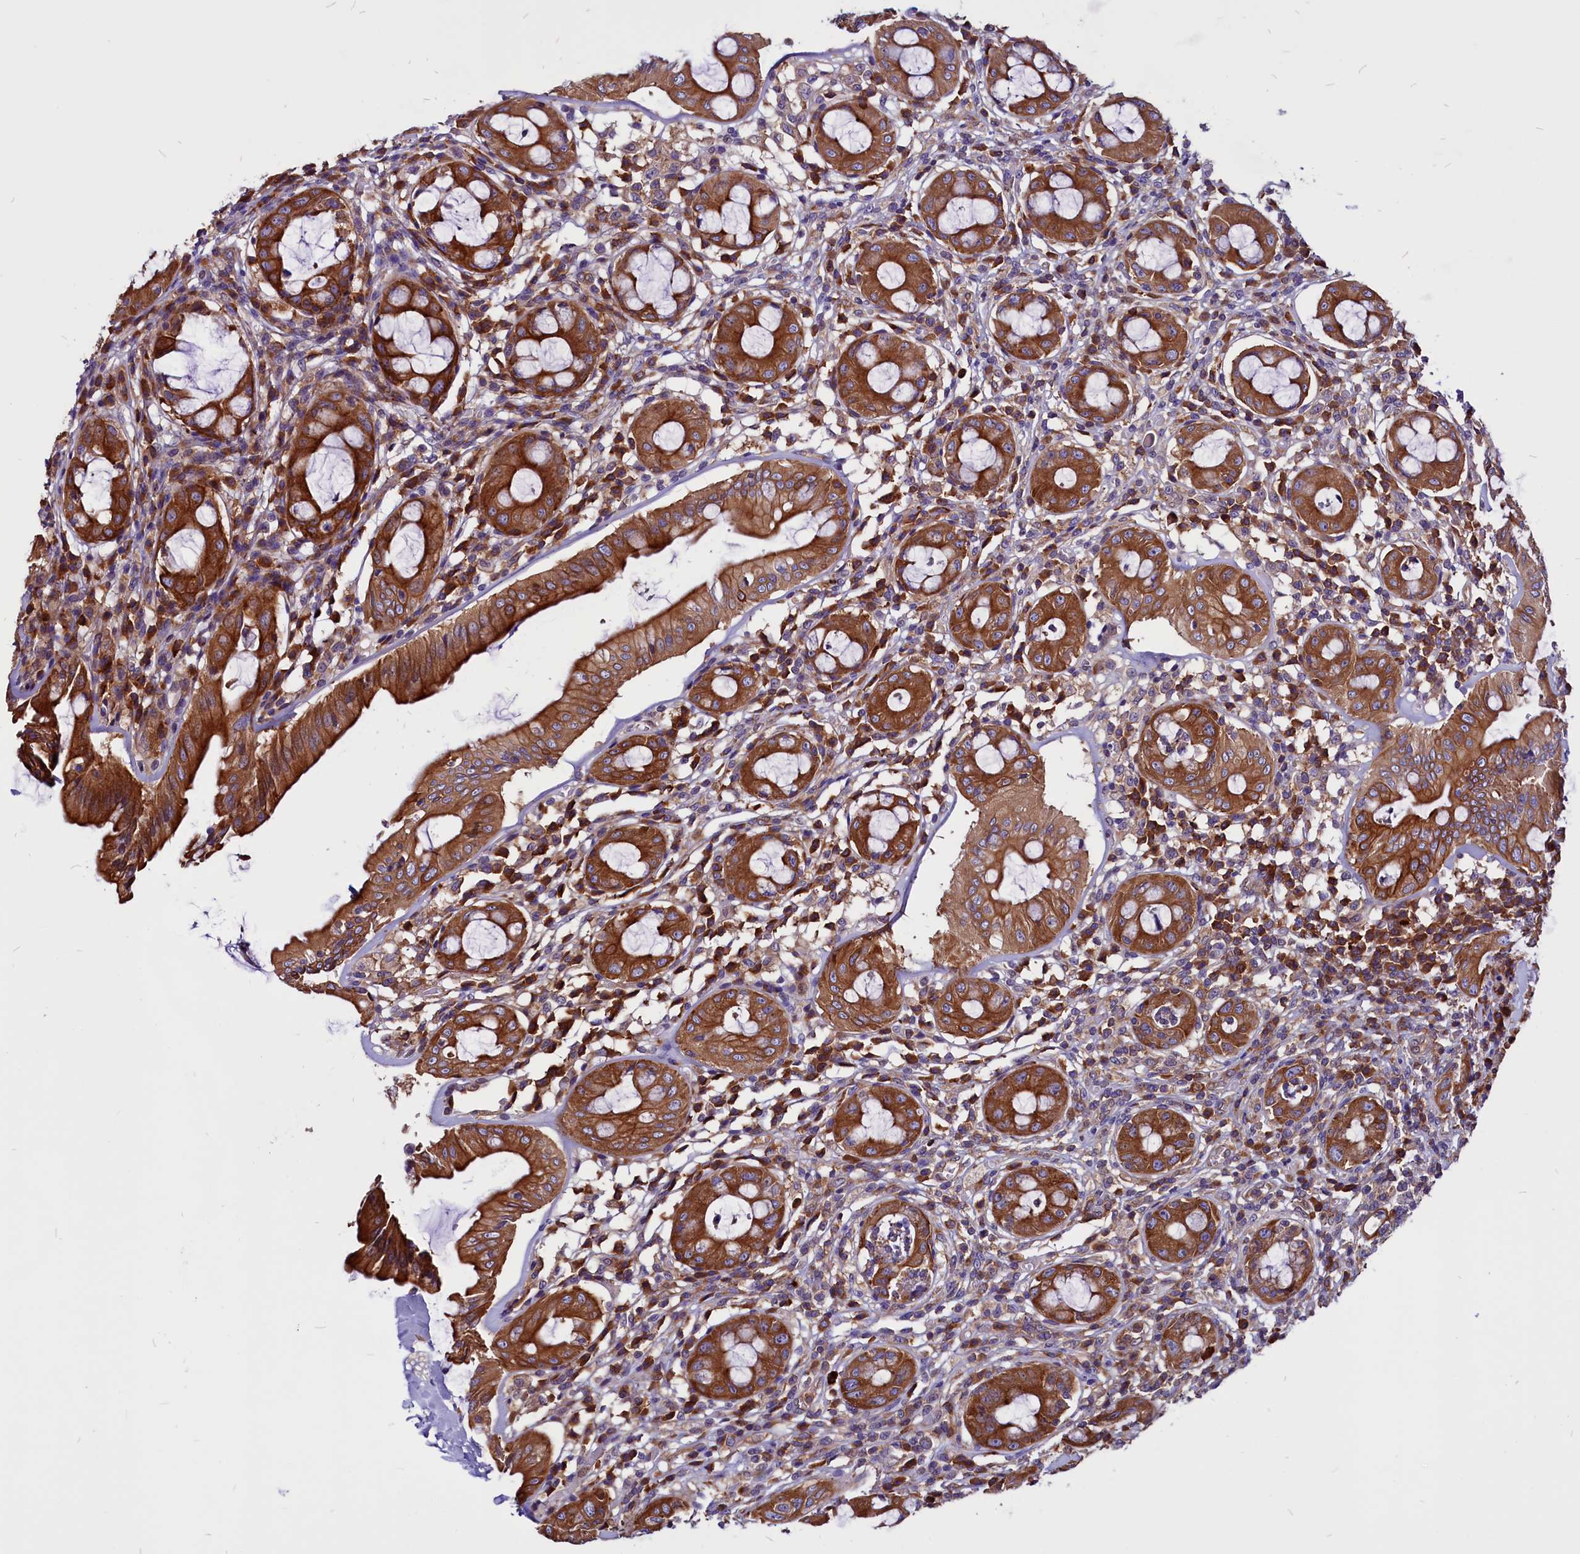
{"staining": {"intensity": "strong", "quantity": ">75%", "location": "cytoplasmic/membranous"}, "tissue": "rectum", "cell_type": "Glandular cells", "image_type": "normal", "snomed": [{"axis": "morphology", "description": "Normal tissue, NOS"}, {"axis": "topography", "description": "Rectum"}], "caption": "Immunohistochemical staining of normal human rectum reveals >75% levels of strong cytoplasmic/membranous protein staining in approximately >75% of glandular cells.", "gene": "EIF3G", "patient": {"sex": "female", "age": 57}}